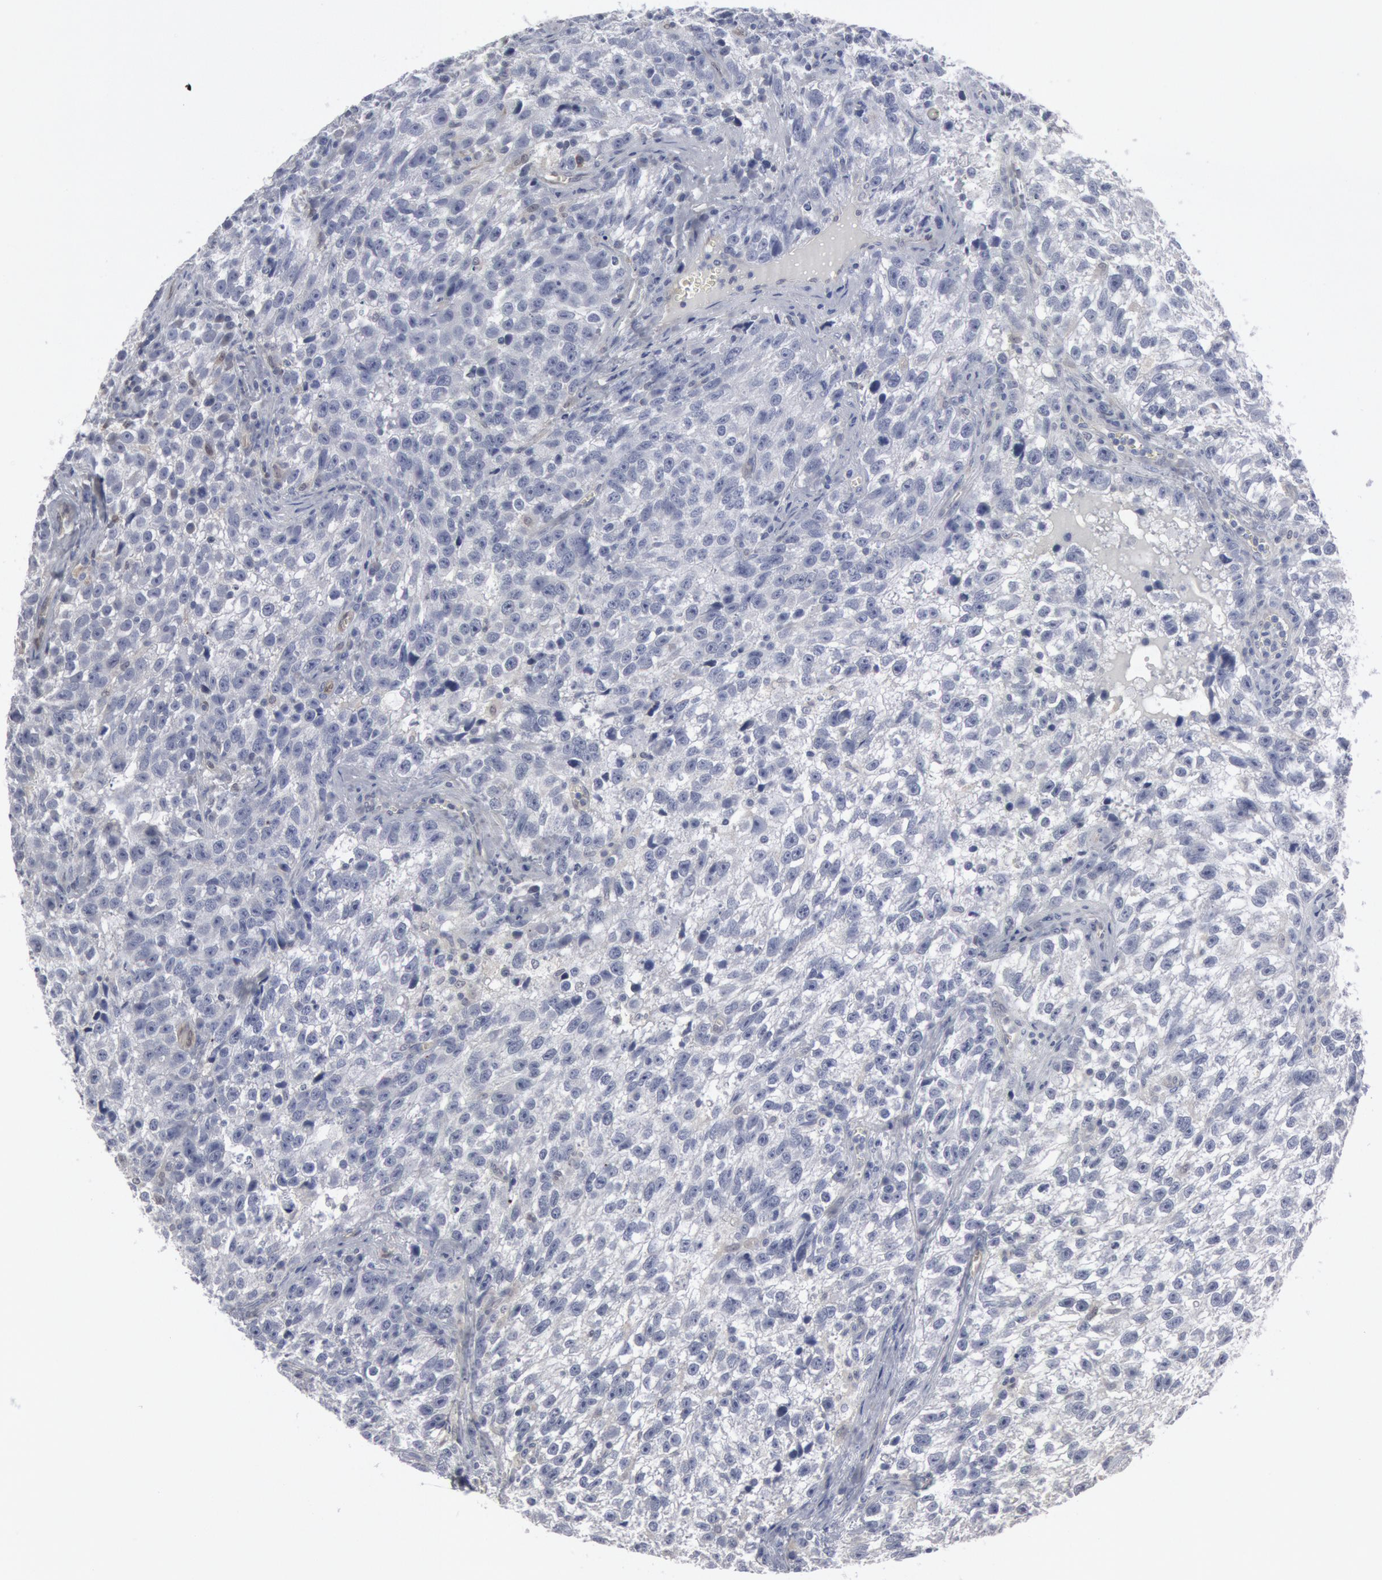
{"staining": {"intensity": "negative", "quantity": "none", "location": "none"}, "tissue": "testis cancer", "cell_type": "Tumor cells", "image_type": "cancer", "snomed": [{"axis": "morphology", "description": "Seminoma, NOS"}, {"axis": "topography", "description": "Testis"}], "caption": "The histopathology image reveals no staining of tumor cells in testis seminoma. (Stains: DAB immunohistochemistry (IHC) with hematoxylin counter stain, Microscopy: brightfield microscopy at high magnification).", "gene": "DMC1", "patient": {"sex": "male", "age": 38}}